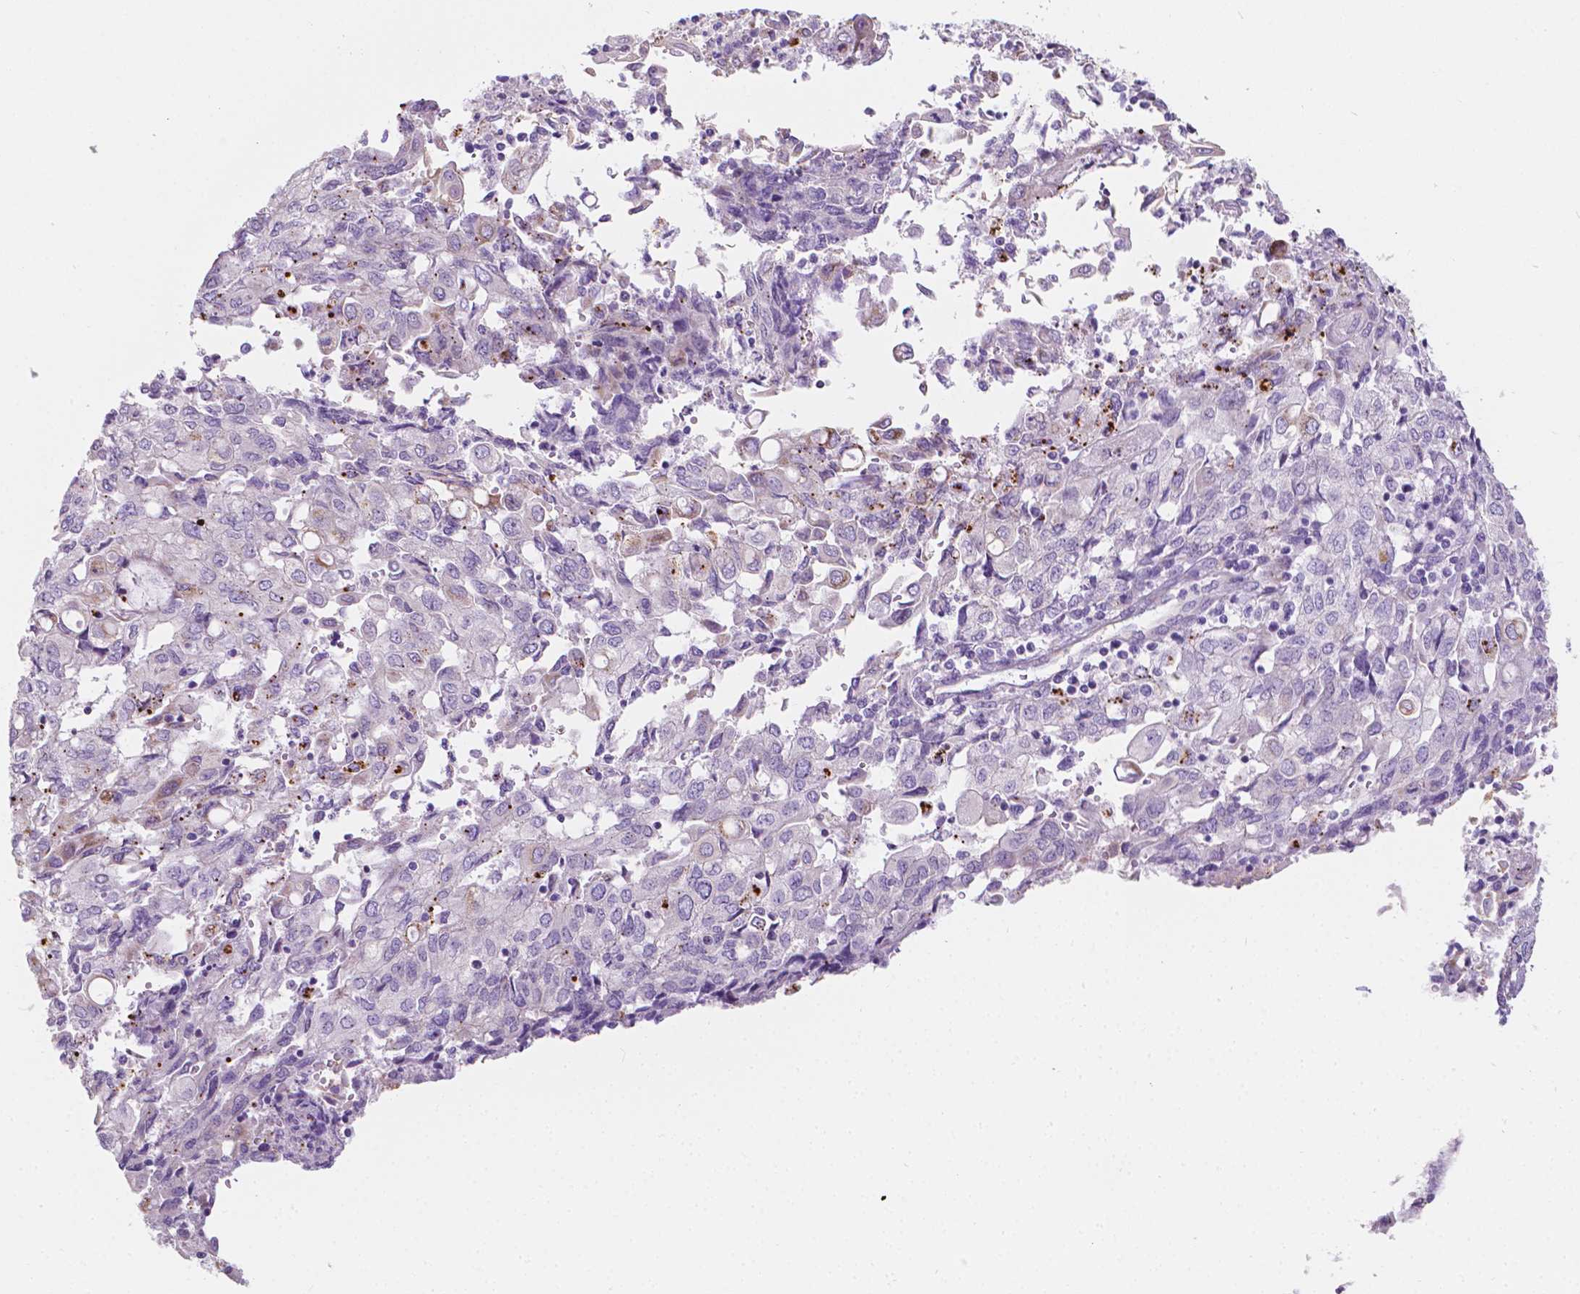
{"staining": {"intensity": "negative", "quantity": "none", "location": "none"}, "tissue": "endometrial cancer", "cell_type": "Tumor cells", "image_type": "cancer", "snomed": [{"axis": "morphology", "description": "Adenocarcinoma, NOS"}, {"axis": "topography", "description": "Endometrium"}], "caption": "Endometrial cancer (adenocarcinoma) stained for a protein using IHC reveals no staining tumor cells.", "gene": "NOS1AP", "patient": {"sex": "female", "age": 54}}